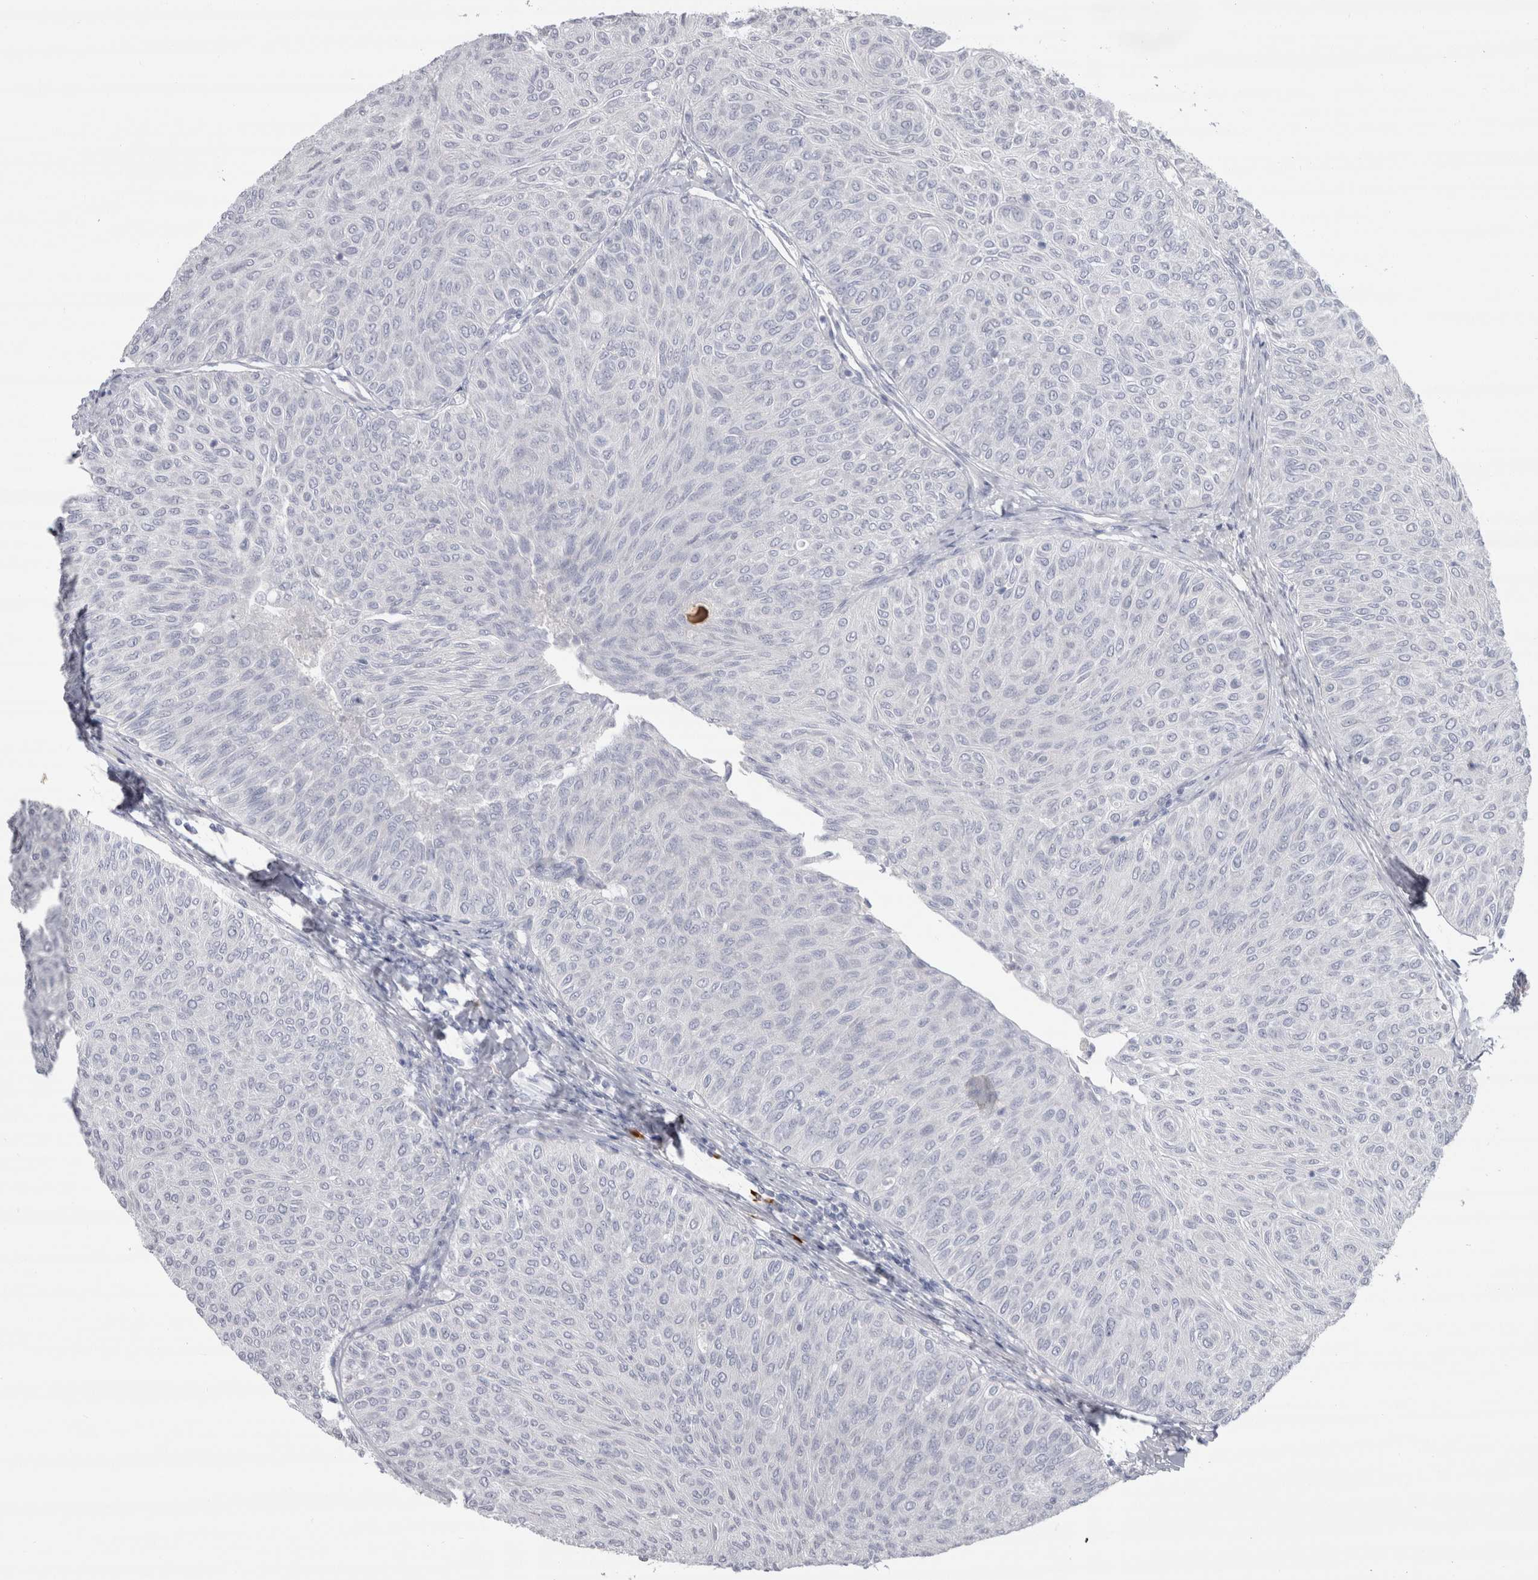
{"staining": {"intensity": "negative", "quantity": "none", "location": "none"}, "tissue": "urothelial cancer", "cell_type": "Tumor cells", "image_type": "cancer", "snomed": [{"axis": "morphology", "description": "Urothelial carcinoma, Low grade"}, {"axis": "topography", "description": "Urinary bladder"}], "caption": "High power microscopy micrograph of an immunohistochemistry micrograph of urothelial cancer, revealing no significant positivity in tumor cells. The staining was performed using DAB to visualize the protein expression in brown, while the nuclei were stained in blue with hematoxylin (Magnification: 20x).", "gene": "CDH17", "patient": {"sex": "male", "age": 78}}